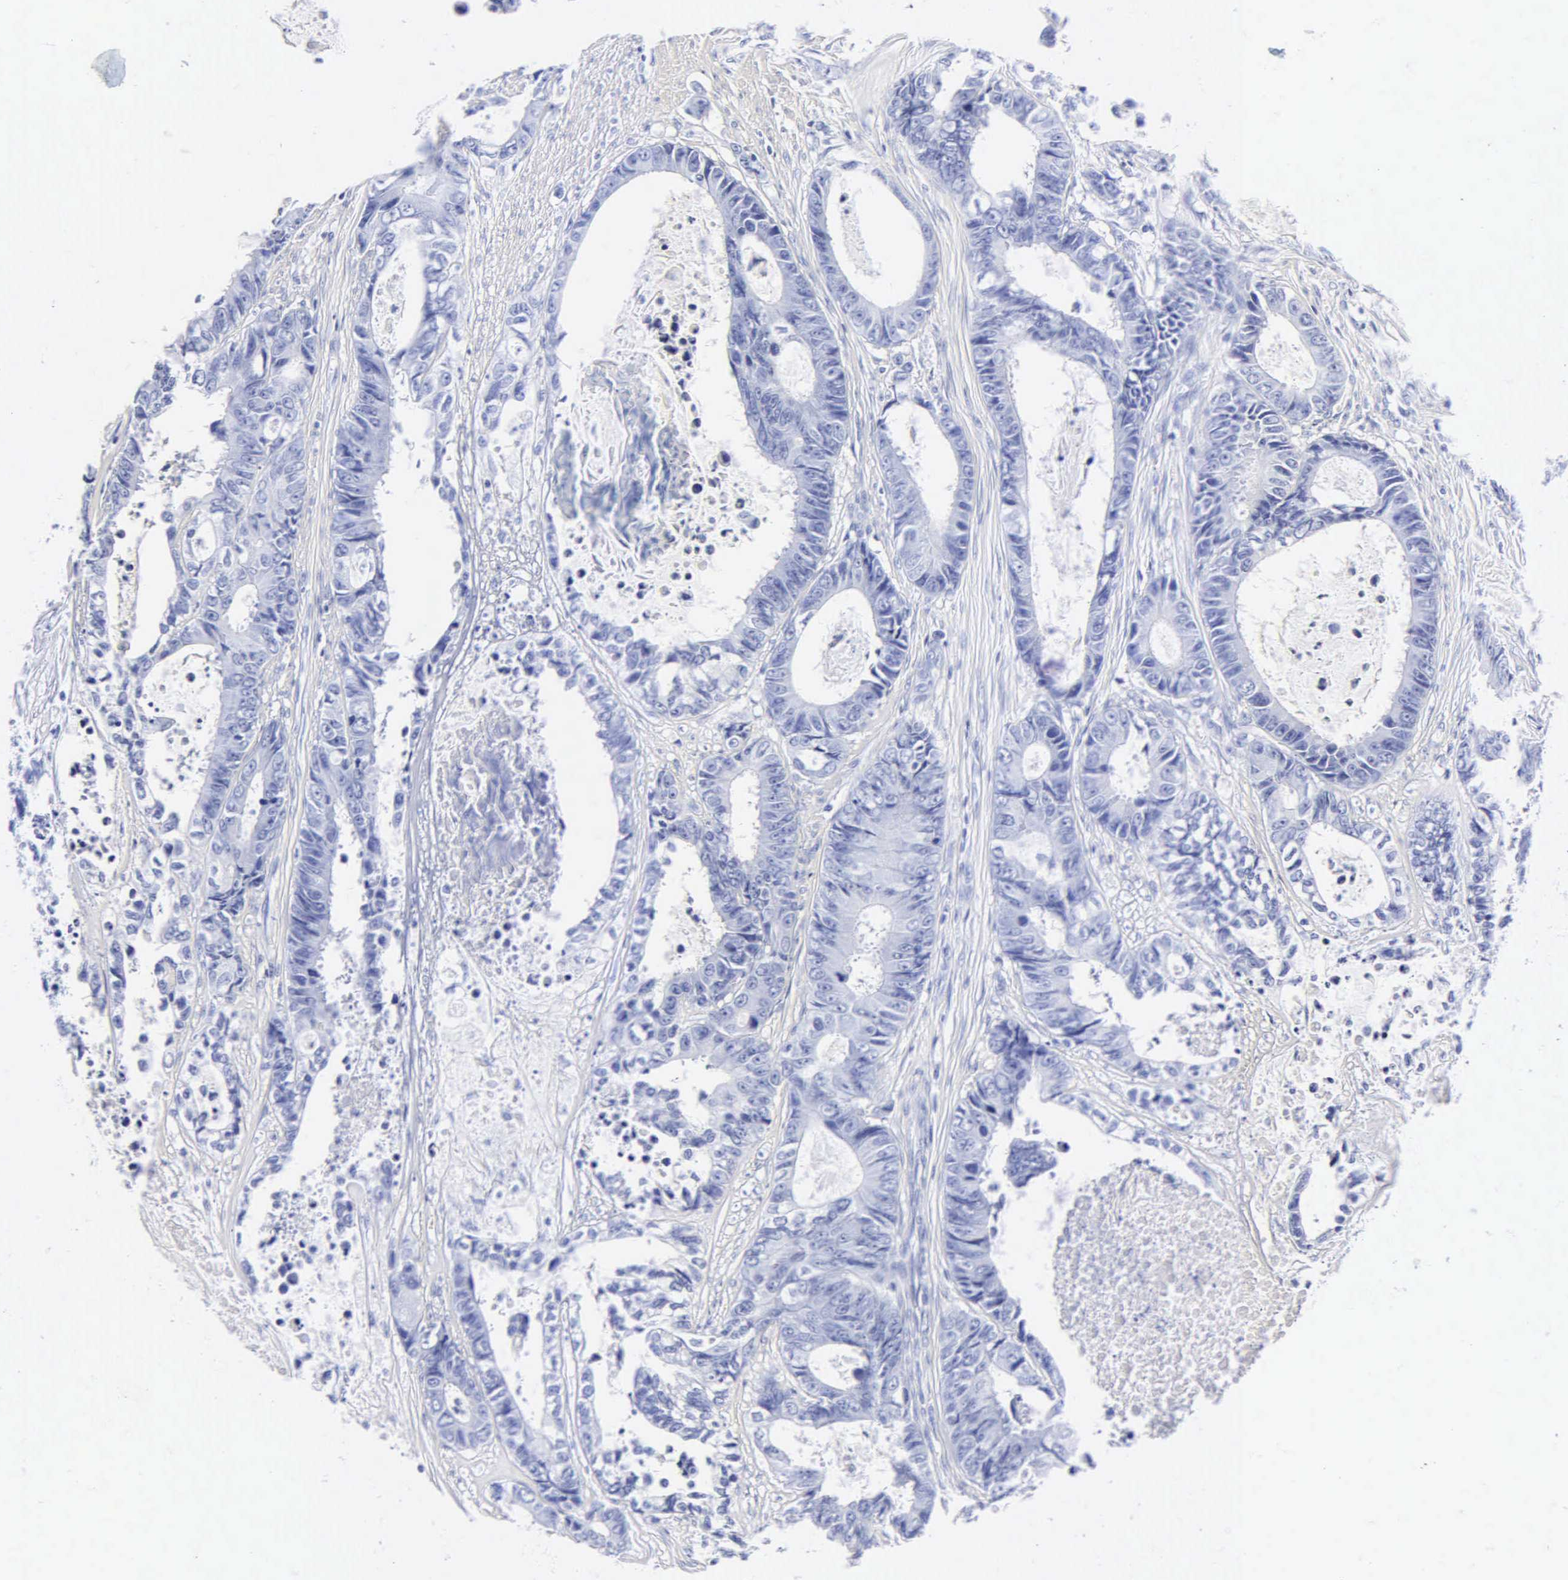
{"staining": {"intensity": "negative", "quantity": "none", "location": "none"}, "tissue": "colorectal cancer", "cell_type": "Tumor cells", "image_type": "cancer", "snomed": [{"axis": "morphology", "description": "Adenocarcinoma, NOS"}, {"axis": "topography", "description": "Rectum"}], "caption": "The immunohistochemistry (IHC) micrograph has no significant staining in tumor cells of colorectal cancer tissue.", "gene": "MB", "patient": {"sex": "female", "age": 98}}